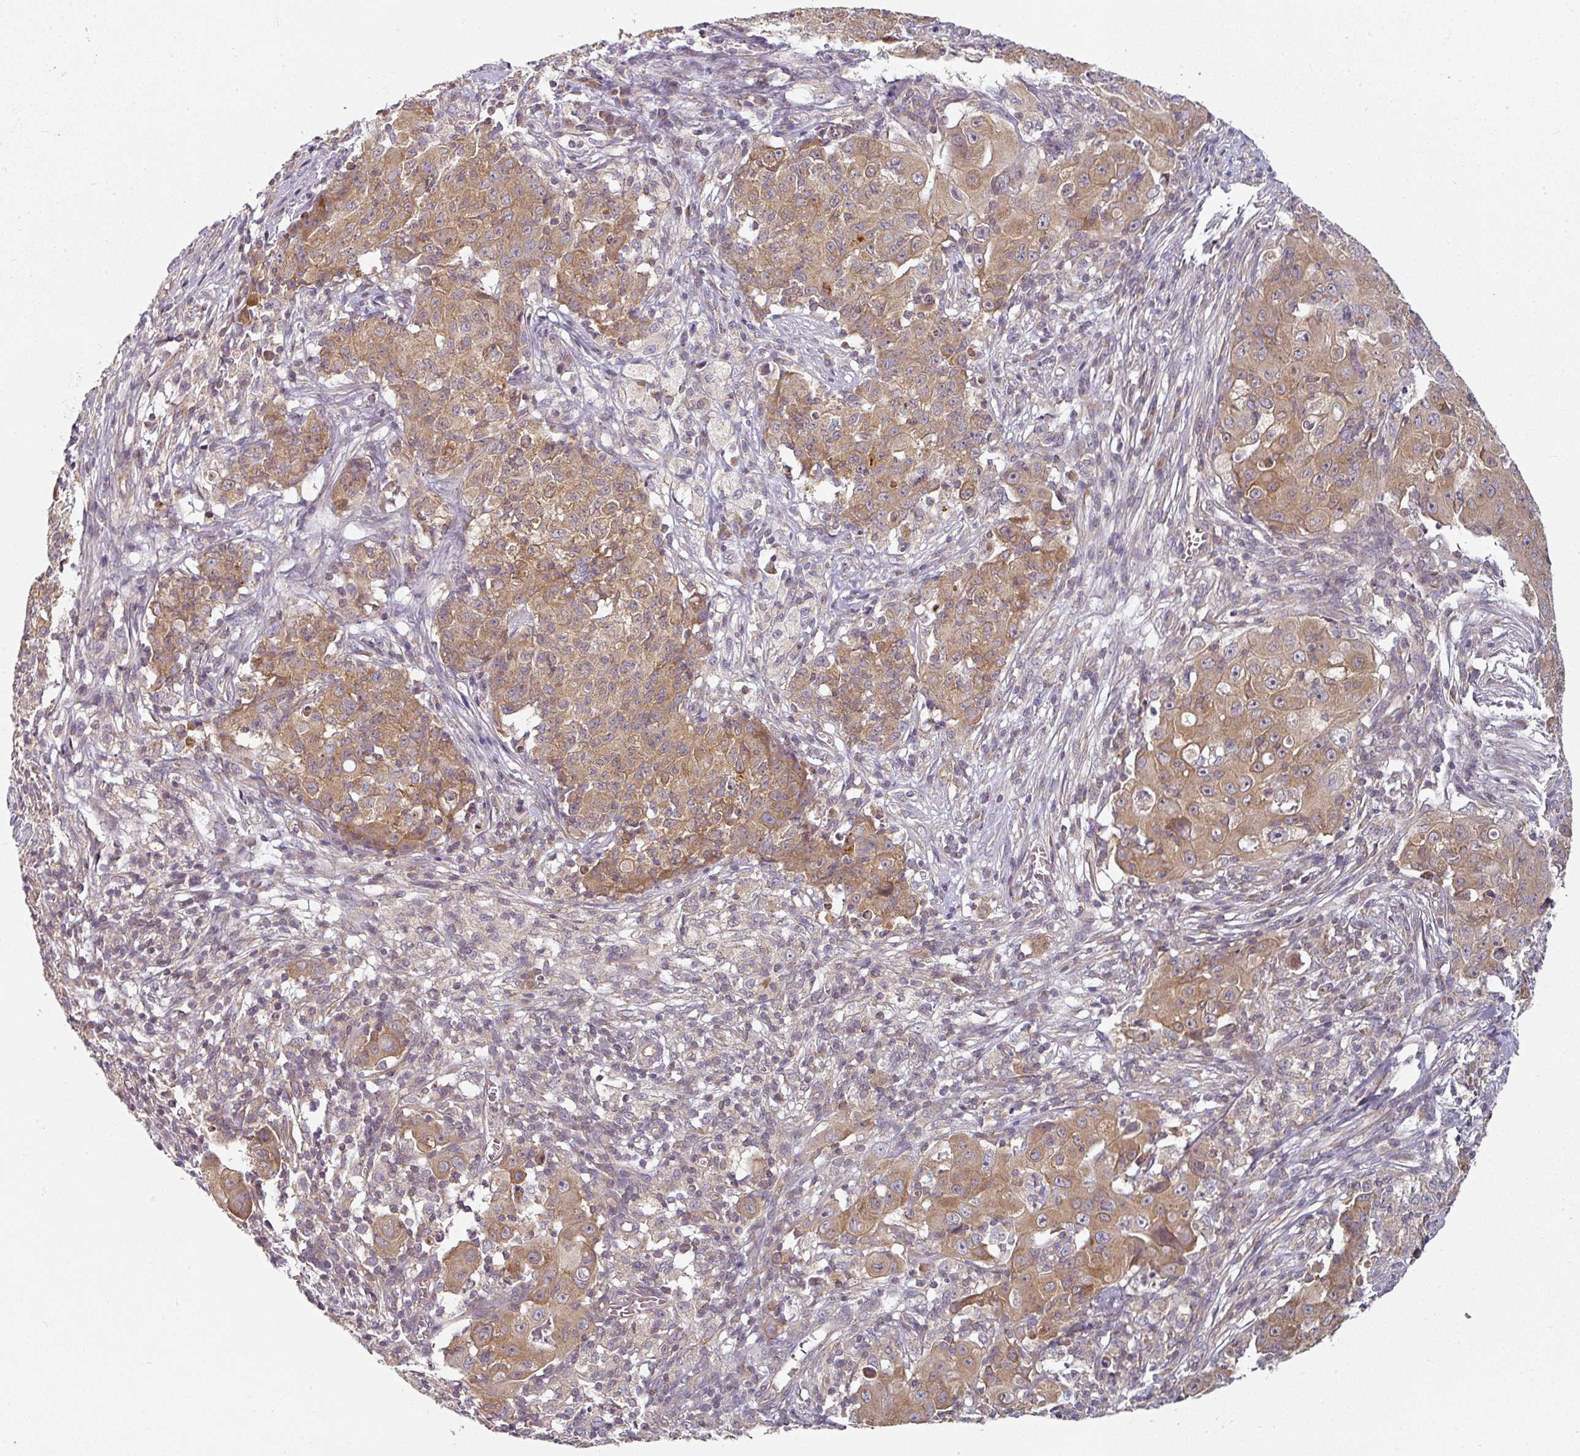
{"staining": {"intensity": "moderate", "quantity": ">75%", "location": "cytoplasmic/membranous"}, "tissue": "ovarian cancer", "cell_type": "Tumor cells", "image_type": "cancer", "snomed": [{"axis": "morphology", "description": "Carcinoma, endometroid"}, {"axis": "topography", "description": "Ovary"}], "caption": "Human ovarian cancer stained with a brown dye exhibits moderate cytoplasmic/membranous positive positivity in about >75% of tumor cells.", "gene": "MAP2K2", "patient": {"sex": "female", "age": 42}}